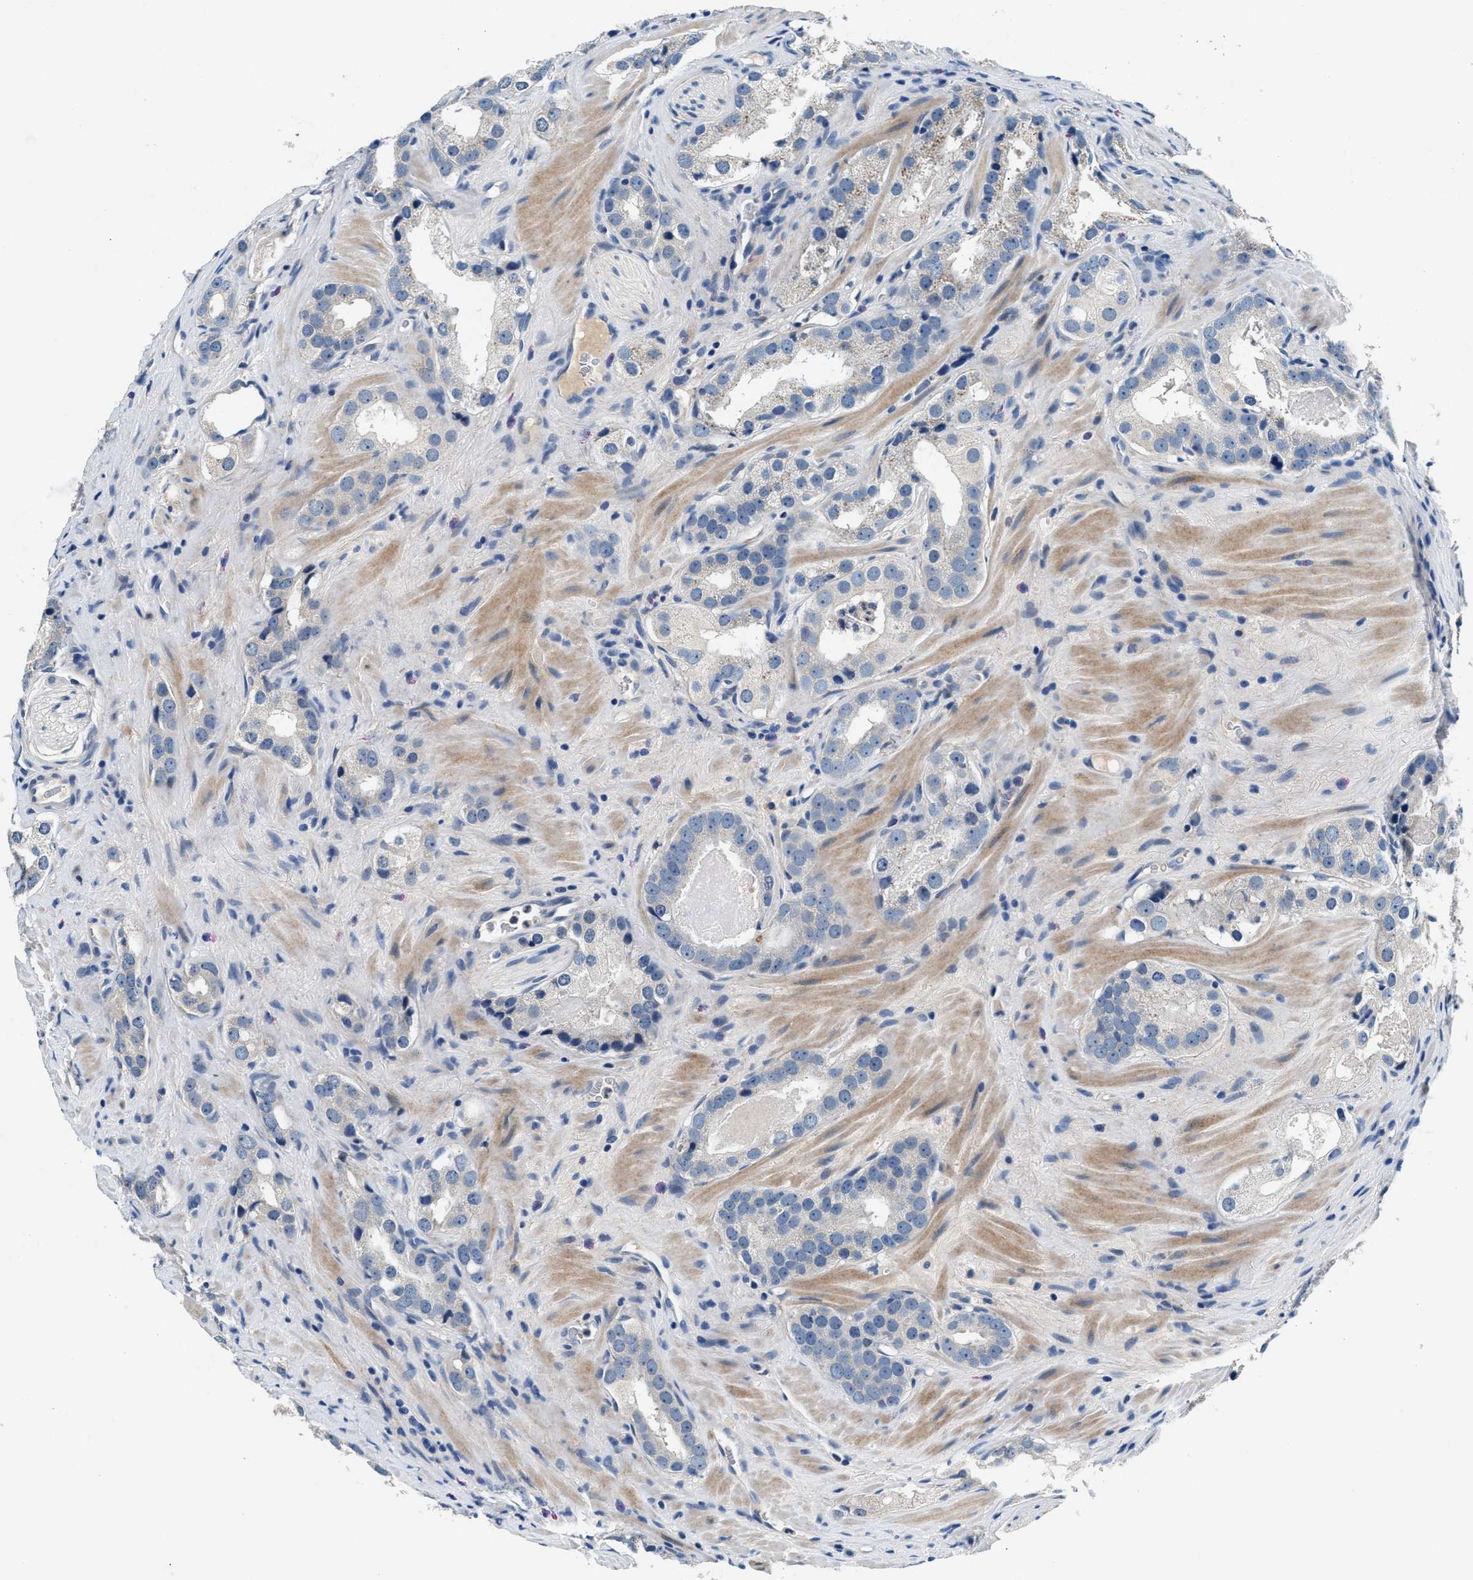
{"staining": {"intensity": "negative", "quantity": "none", "location": "none"}, "tissue": "prostate cancer", "cell_type": "Tumor cells", "image_type": "cancer", "snomed": [{"axis": "morphology", "description": "Adenocarcinoma, High grade"}, {"axis": "topography", "description": "Prostate"}], "caption": "Immunohistochemistry photomicrograph of human prostate cancer (high-grade adenocarcinoma) stained for a protein (brown), which reveals no staining in tumor cells.", "gene": "DENND6B", "patient": {"sex": "male", "age": 63}}